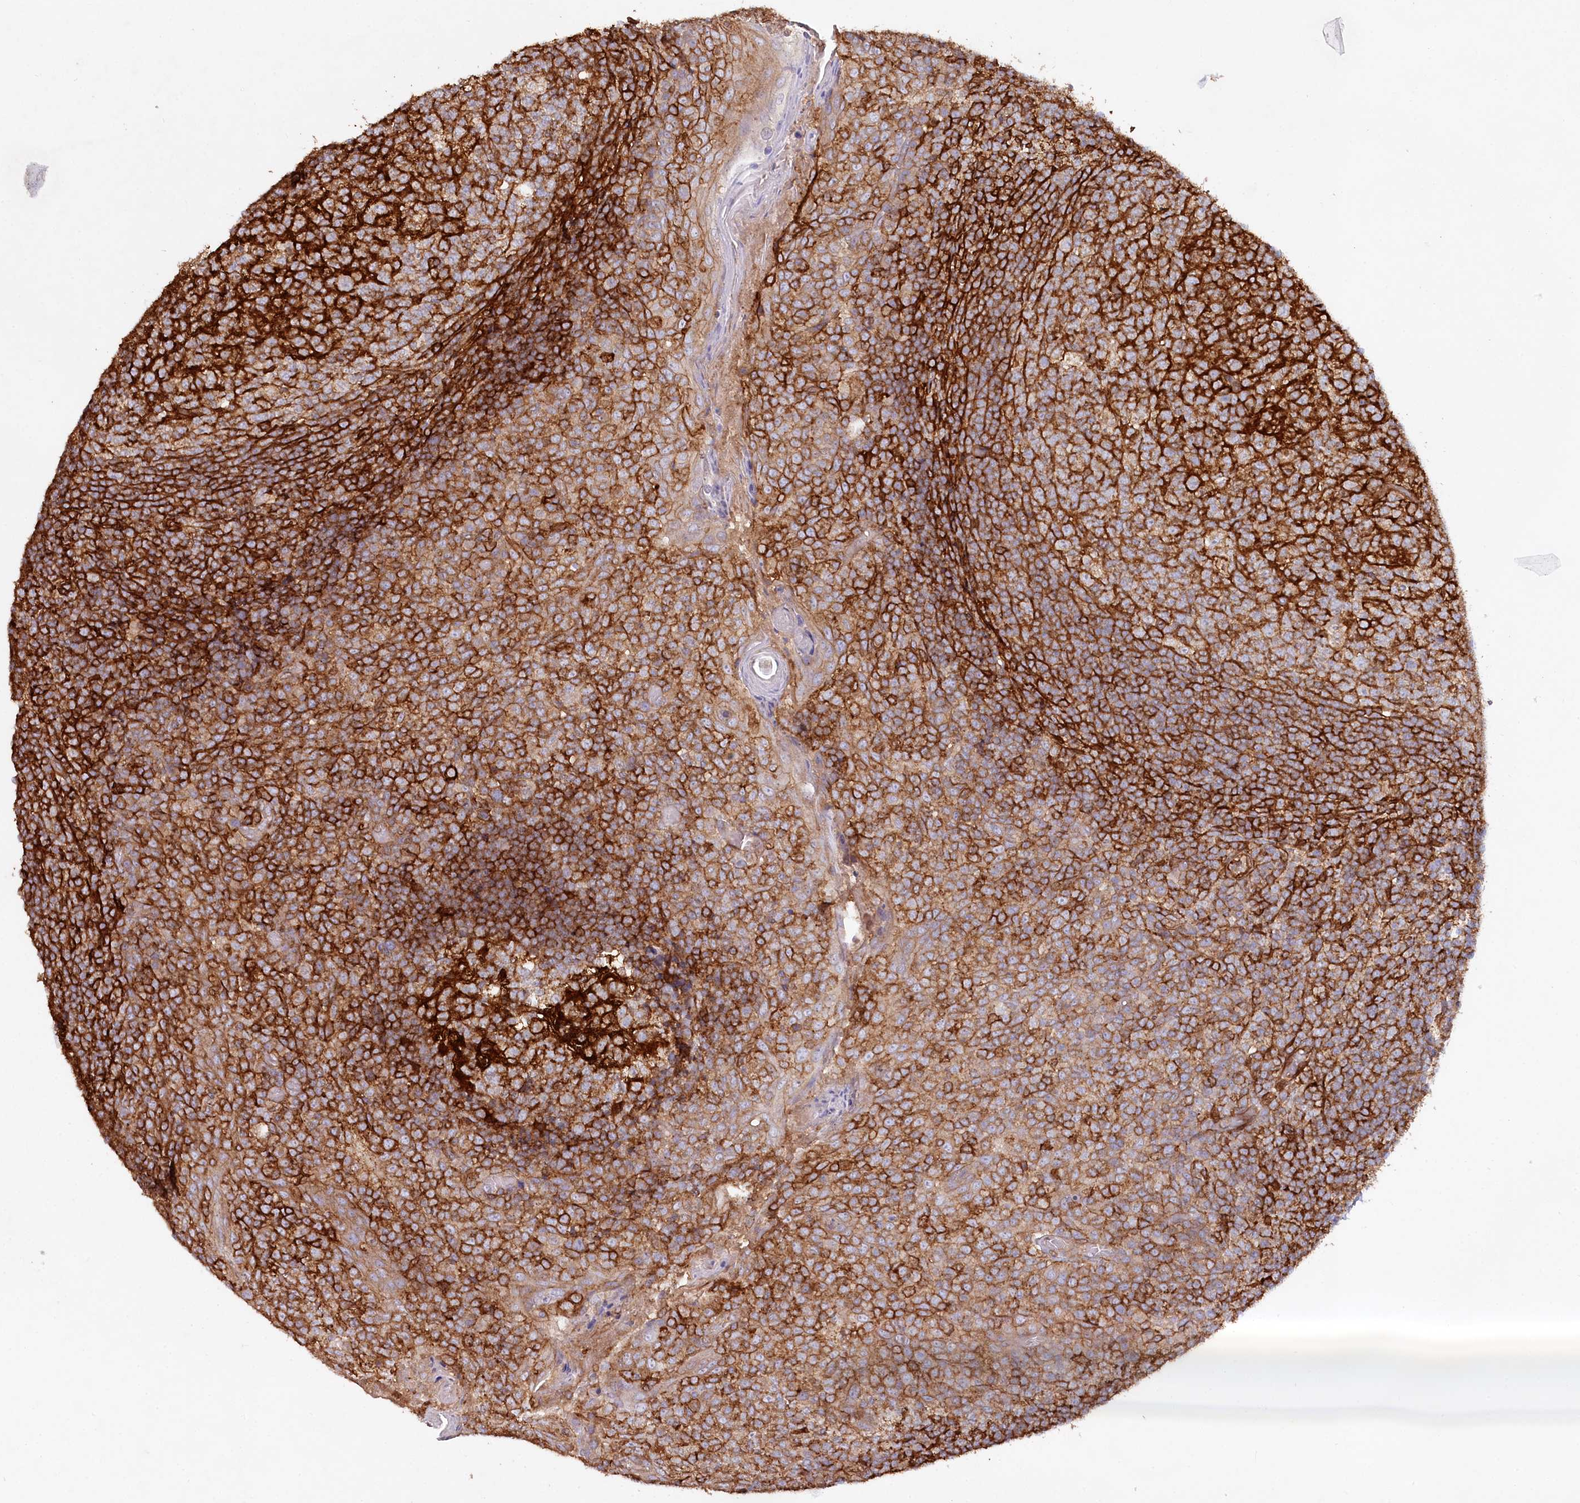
{"staining": {"intensity": "strong", "quantity": ">75%", "location": "cytoplasmic/membranous"}, "tissue": "tonsil", "cell_type": "Germinal center cells", "image_type": "normal", "snomed": [{"axis": "morphology", "description": "Normal tissue, NOS"}, {"axis": "topography", "description": "Tonsil"}], "caption": "A photomicrograph of tonsil stained for a protein shows strong cytoplasmic/membranous brown staining in germinal center cells. (DAB (3,3'-diaminobenzidine) IHC with brightfield microscopy, high magnification).", "gene": "RBP5", "patient": {"sex": "female", "age": 19}}